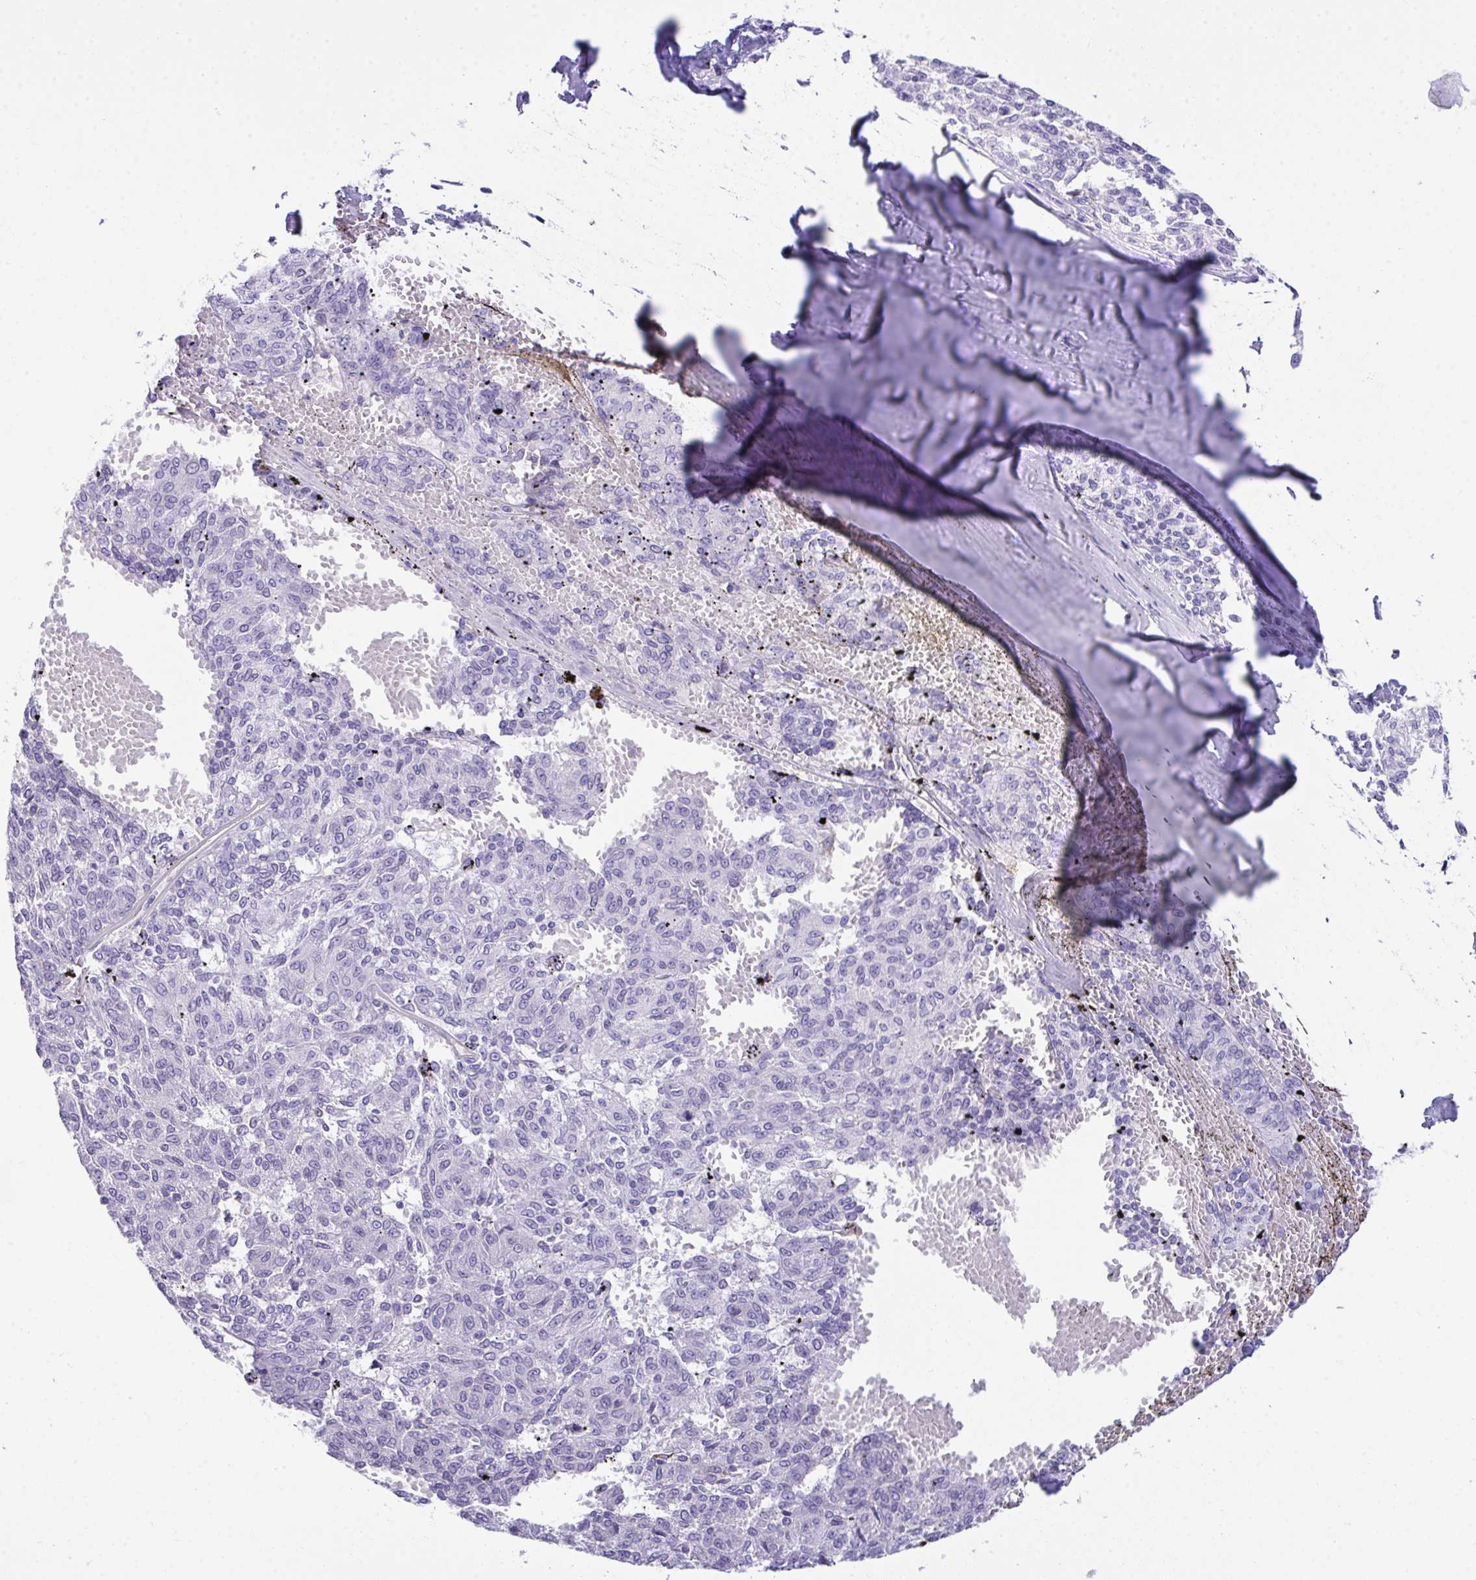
{"staining": {"intensity": "negative", "quantity": "none", "location": "none"}, "tissue": "melanoma", "cell_type": "Tumor cells", "image_type": "cancer", "snomed": [{"axis": "morphology", "description": "Malignant melanoma, NOS"}, {"axis": "topography", "description": "Skin"}], "caption": "Malignant melanoma stained for a protein using immunohistochemistry shows no staining tumor cells.", "gene": "PGM2L1", "patient": {"sex": "female", "age": 72}}